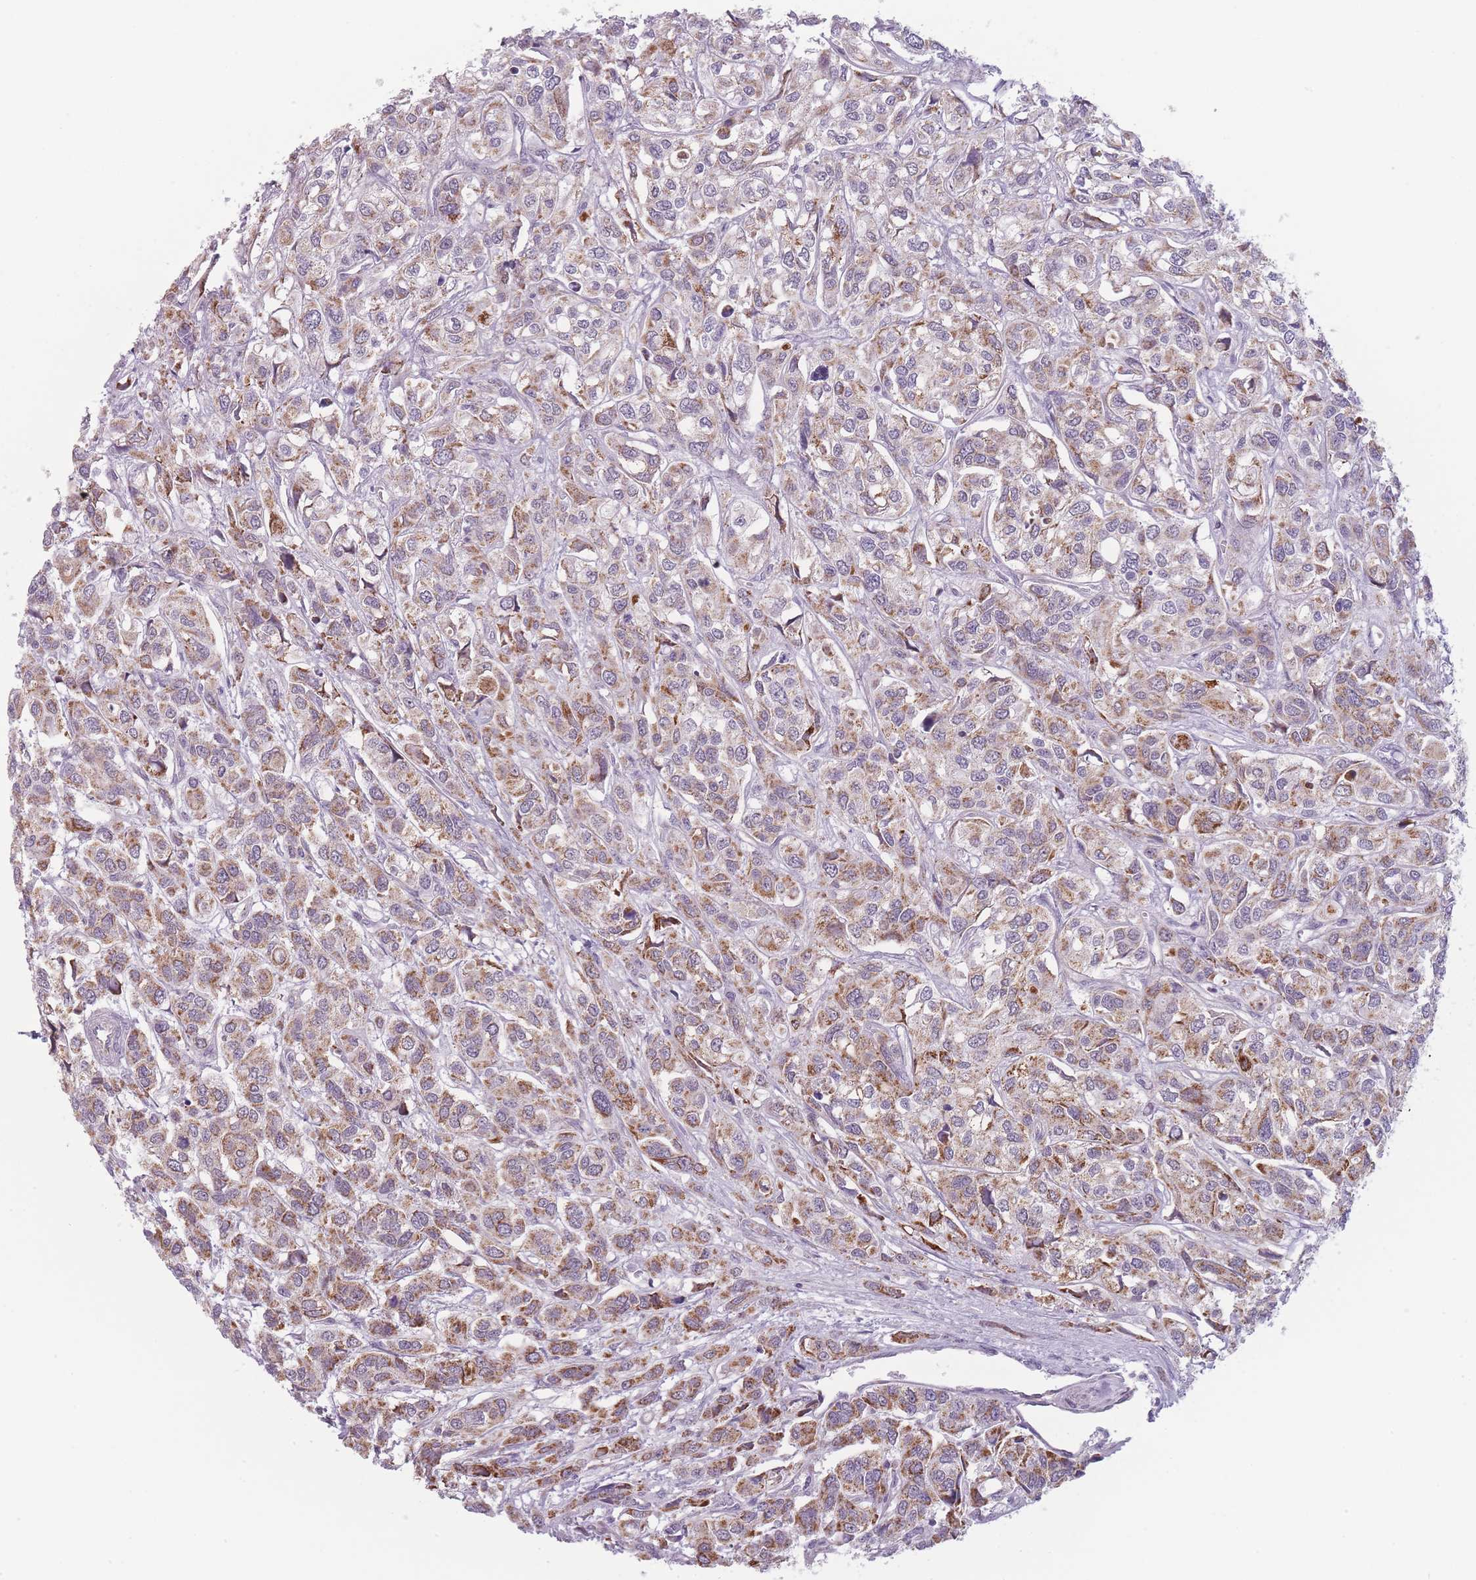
{"staining": {"intensity": "moderate", "quantity": "25%-75%", "location": "cytoplasmic/membranous"}, "tissue": "urothelial cancer", "cell_type": "Tumor cells", "image_type": "cancer", "snomed": [{"axis": "morphology", "description": "Urothelial carcinoma, High grade"}, {"axis": "topography", "description": "Urinary bladder"}], "caption": "High-grade urothelial carcinoma stained with DAB immunohistochemistry (IHC) reveals medium levels of moderate cytoplasmic/membranous positivity in about 25%-75% of tumor cells.", "gene": "DCHS1", "patient": {"sex": "male", "age": 67}}